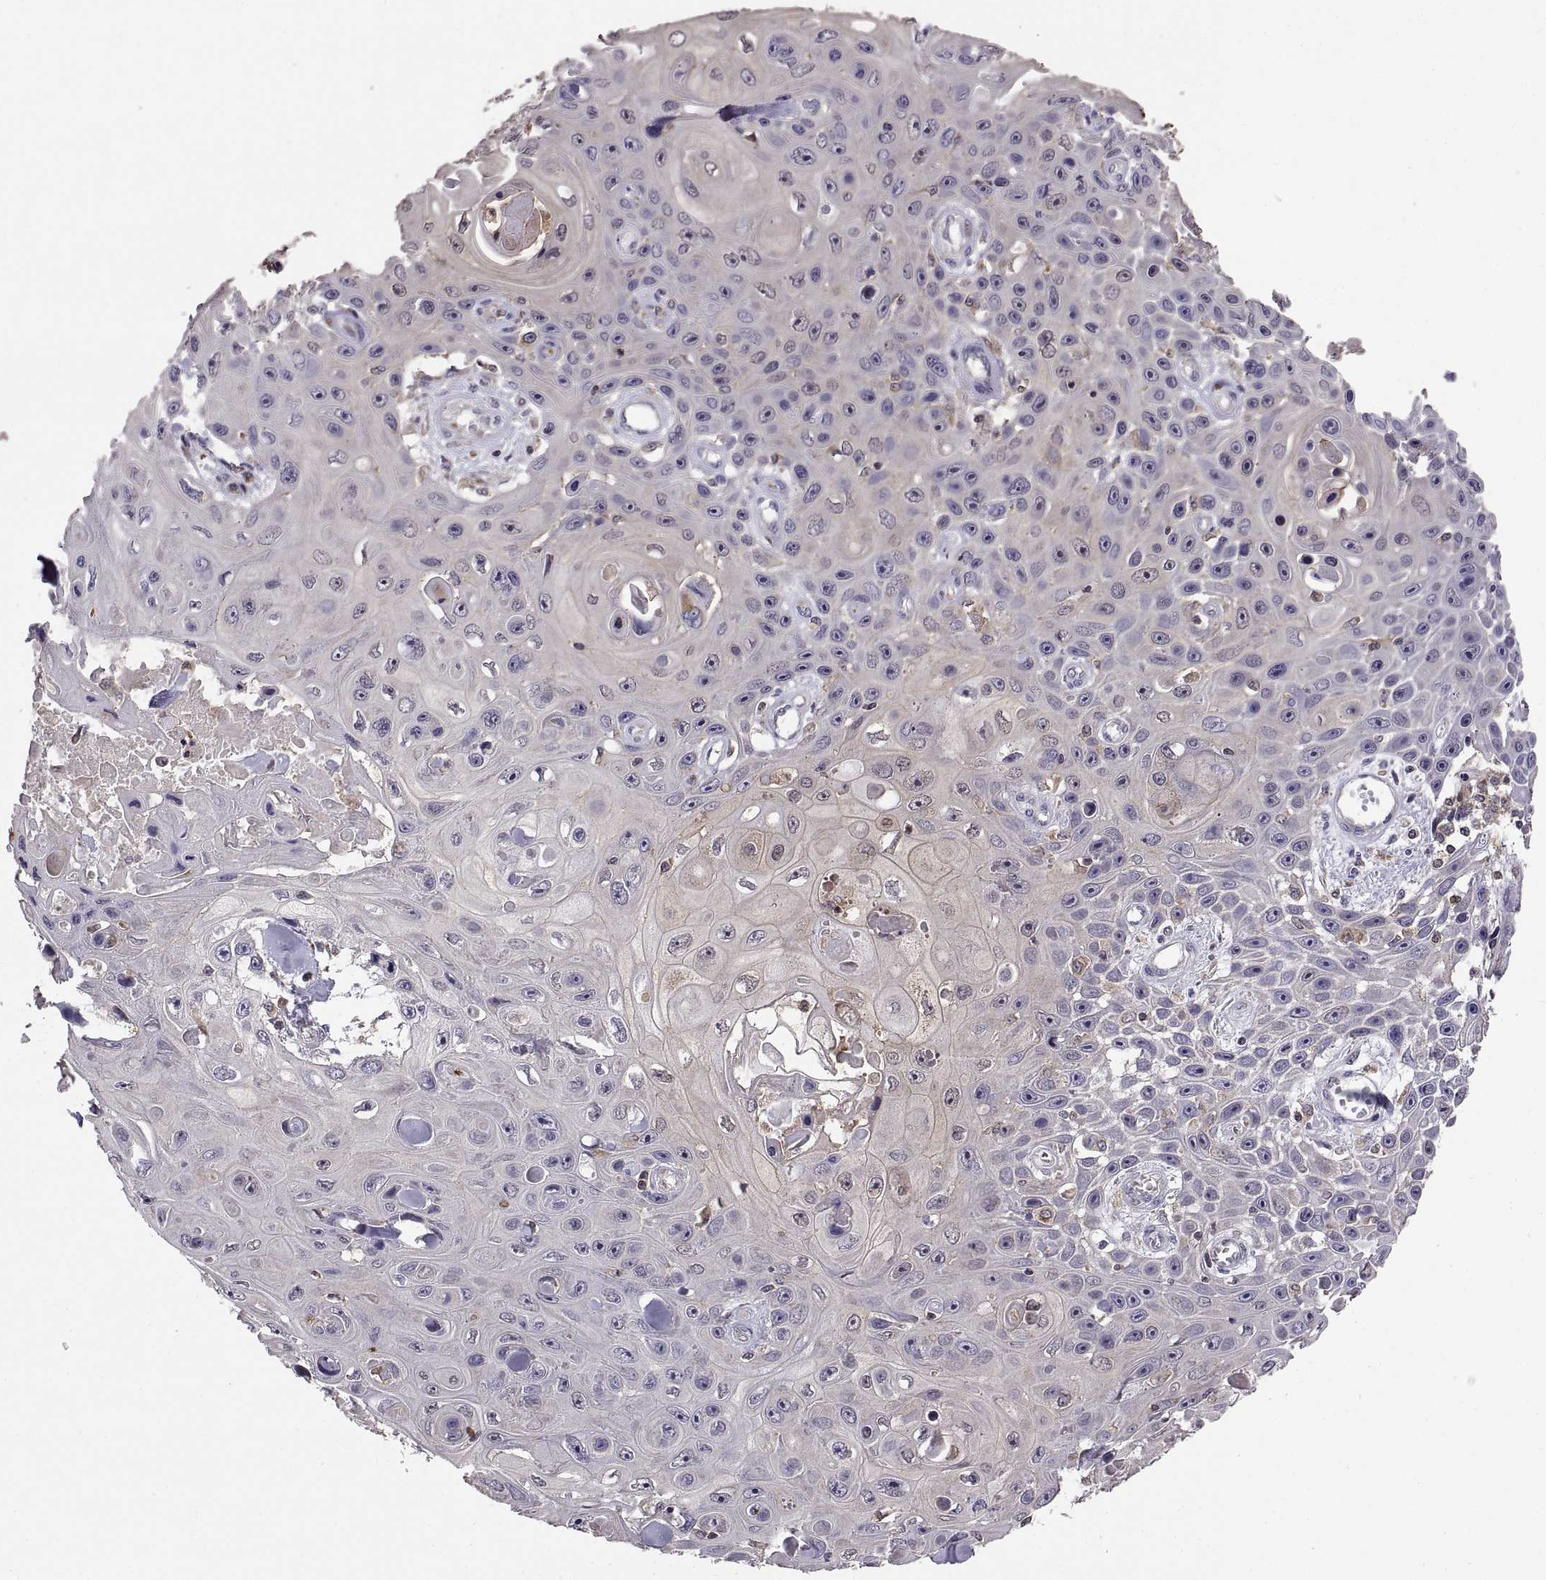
{"staining": {"intensity": "moderate", "quantity": "<25%", "location": "cytoplasmic/membranous"}, "tissue": "skin cancer", "cell_type": "Tumor cells", "image_type": "cancer", "snomed": [{"axis": "morphology", "description": "Squamous cell carcinoma, NOS"}, {"axis": "topography", "description": "Skin"}], "caption": "High-power microscopy captured an IHC micrograph of skin squamous cell carcinoma, revealing moderate cytoplasmic/membranous expression in approximately <25% of tumor cells. Using DAB (3,3'-diaminobenzidine) (brown) and hematoxylin (blue) stains, captured at high magnification using brightfield microscopy.", "gene": "ACAP1", "patient": {"sex": "male", "age": 82}}